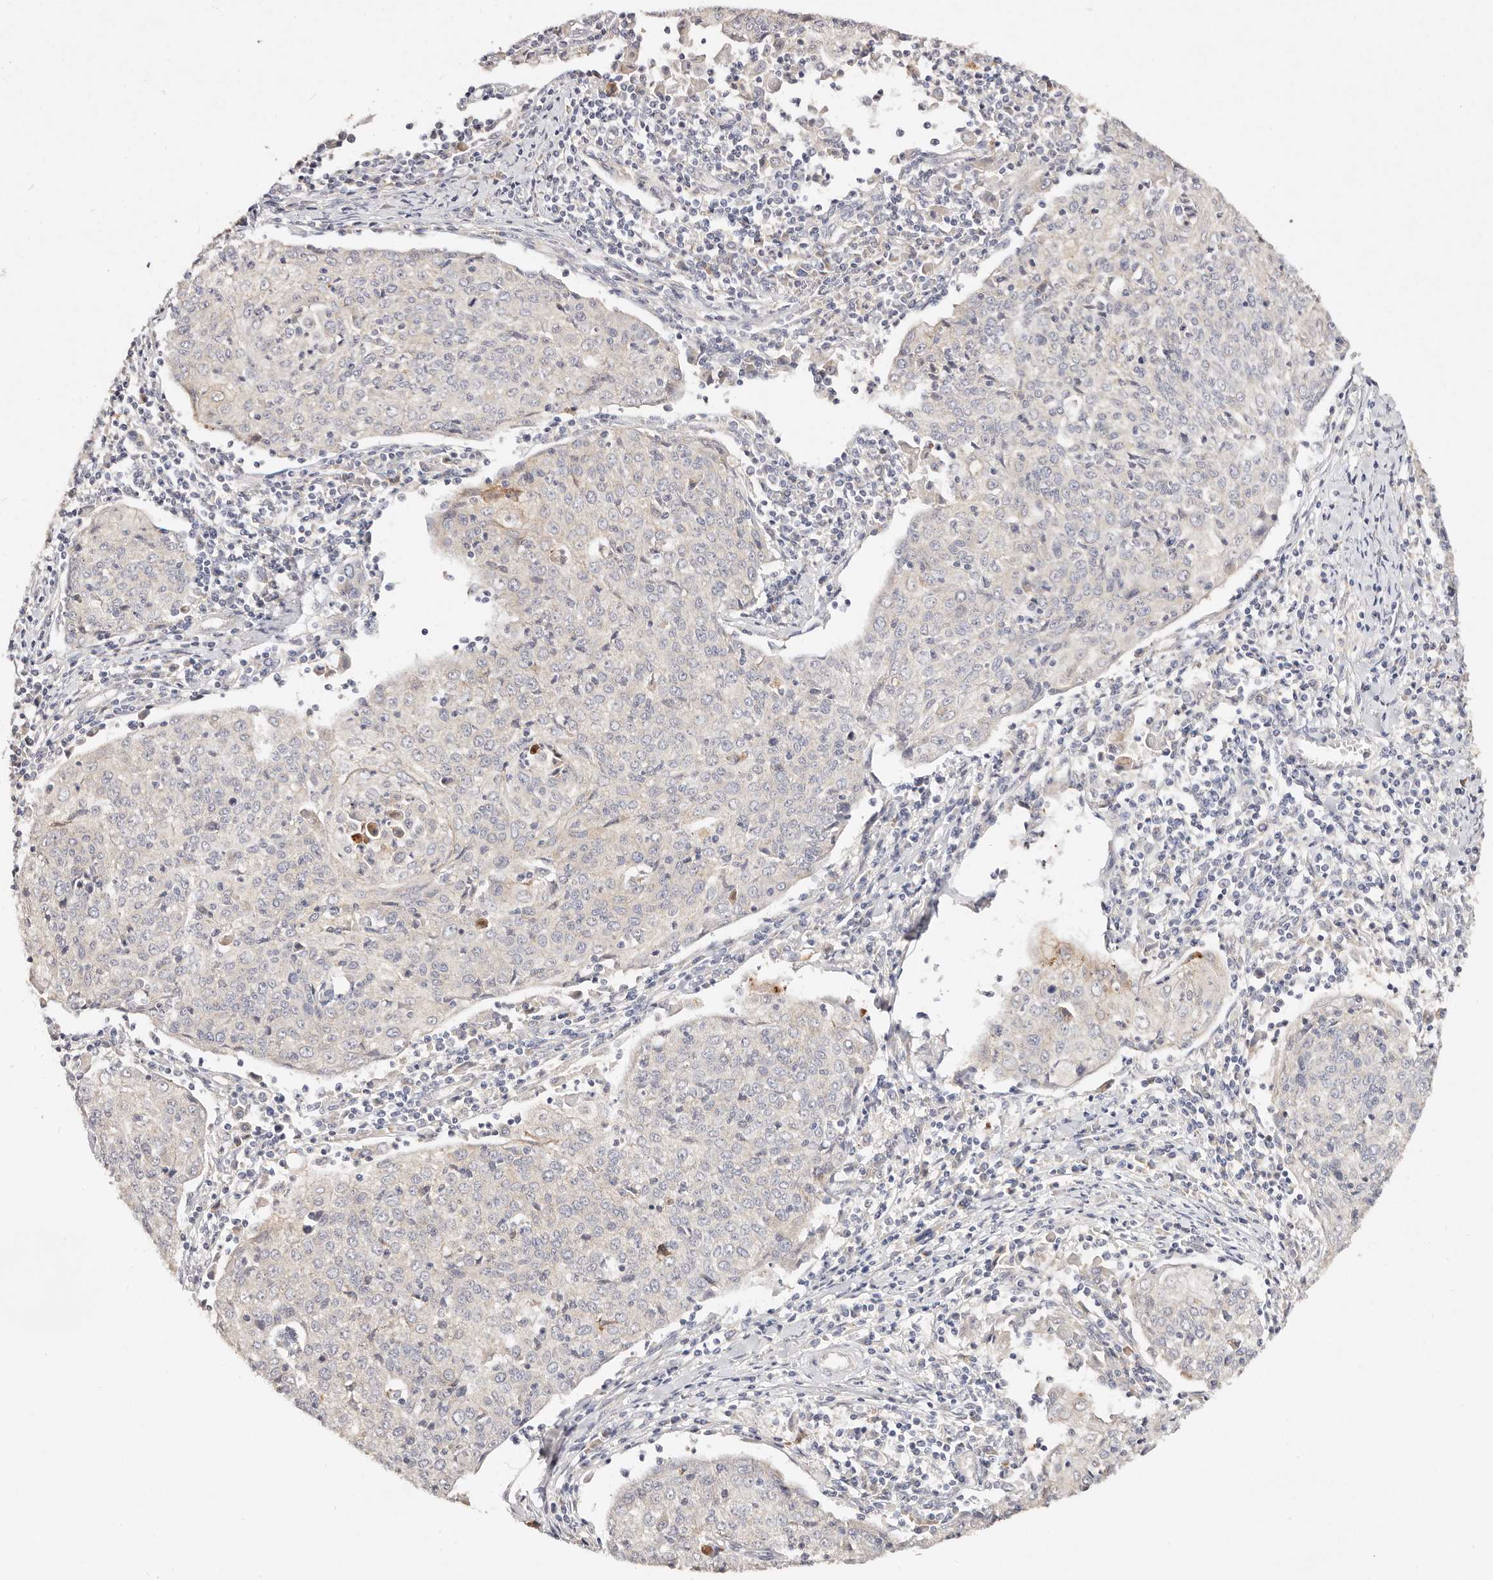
{"staining": {"intensity": "negative", "quantity": "none", "location": "none"}, "tissue": "cervical cancer", "cell_type": "Tumor cells", "image_type": "cancer", "snomed": [{"axis": "morphology", "description": "Squamous cell carcinoma, NOS"}, {"axis": "topography", "description": "Cervix"}], "caption": "An immunohistochemistry (IHC) micrograph of cervical squamous cell carcinoma is shown. There is no staining in tumor cells of cervical squamous cell carcinoma. (Stains: DAB (3,3'-diaminobenzidine) IHC with hematoxylin counter stain, Microscopy: brightfield microscopy at high magnification).", "gene": "VIPAS39", "patient": {"sex": "female", "age": 48}}